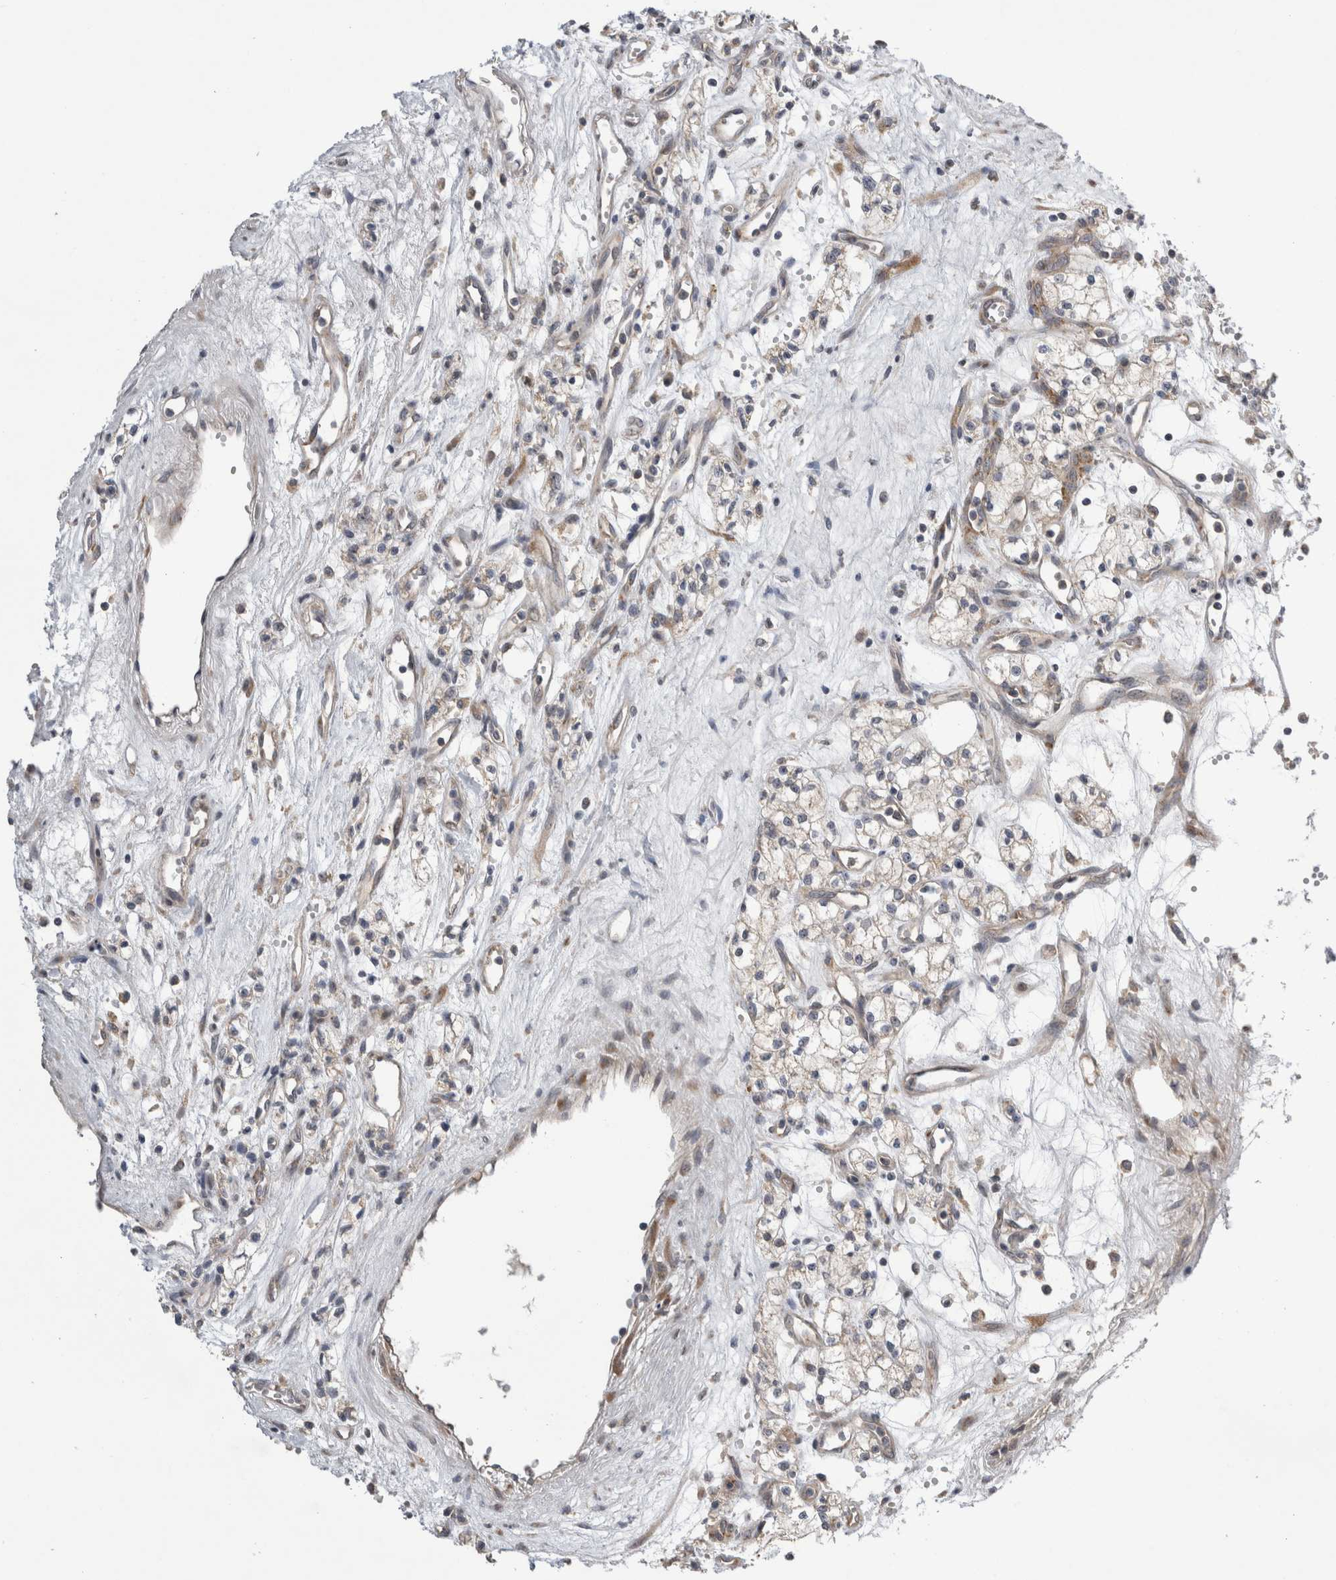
{"staining": {"intensity": "weak", "quantity": "<25%", "location": "cytoplasmic/membranous"}, "tissue": "renal cancer", "cell_type": "Tumor cells", "image_type": "cancer", "snomed": [{"axis": "morphology", "description": "Adenocarcinoma, NOS"}, {"axis": "topography", "description": "Kidney"}], "caption": "This is a photomicrograph of IHC staining of adenocarcinoma (renal), which shows no staining in tumor cells.", "gene": "ARHGAP29", "patient": {"sex": "male", "age": 59}}